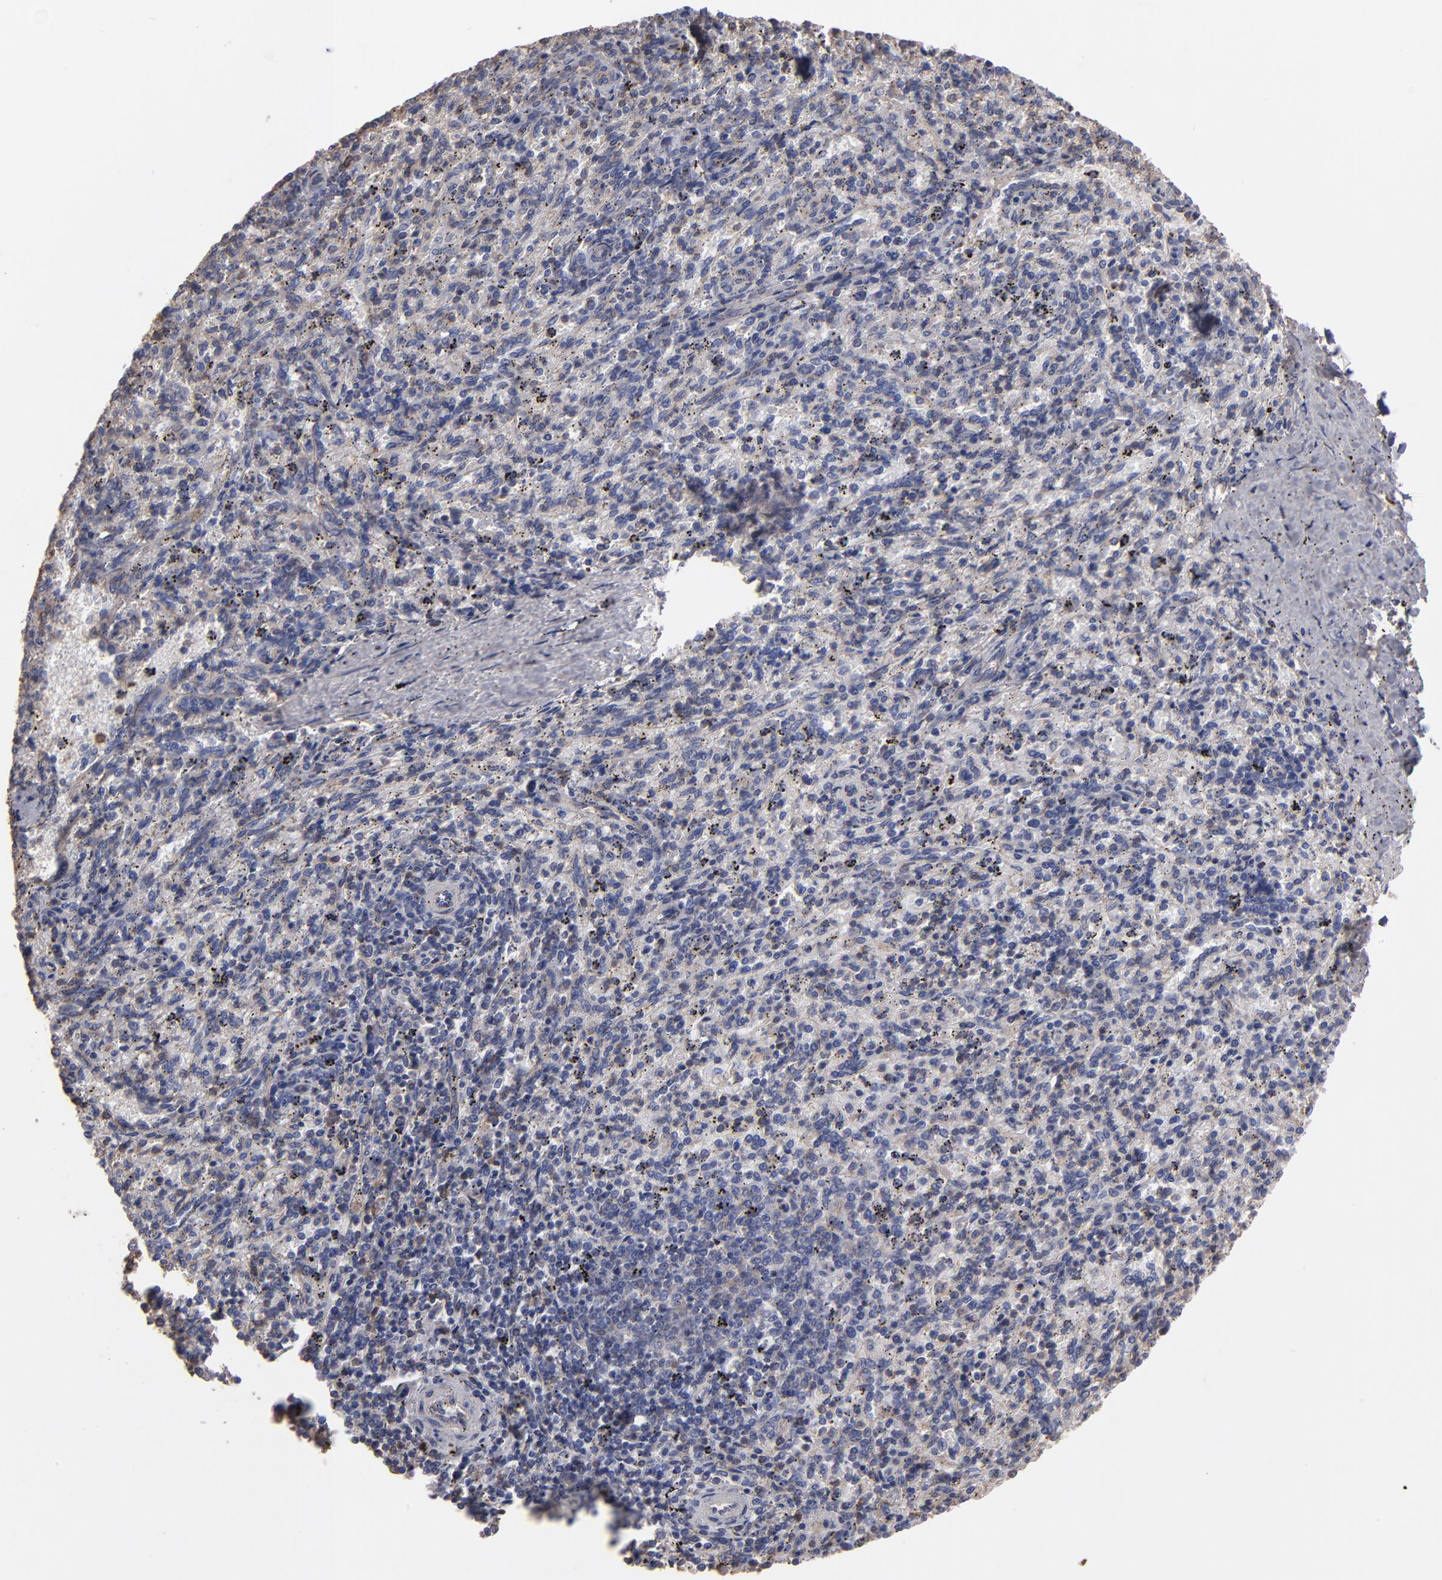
{"staining": {"intensity": "negative", "quantity": "none", "location": "none"}, "tissue": "spleen", "cell_type": "Cells in red pulp", "image_type": "normal", "snomed": [{"axis": "morphology", "description": "Normal tissue, NOS"}, {"axis": "topography", "description": "Spleen"}], "caption": "This is an immunohistochemistry micrograph of unremarkable human spleen. There is no expression in cells in red pulp.", "gene": "ESYT2", "patient": {"sex": "female", "age": 10}}